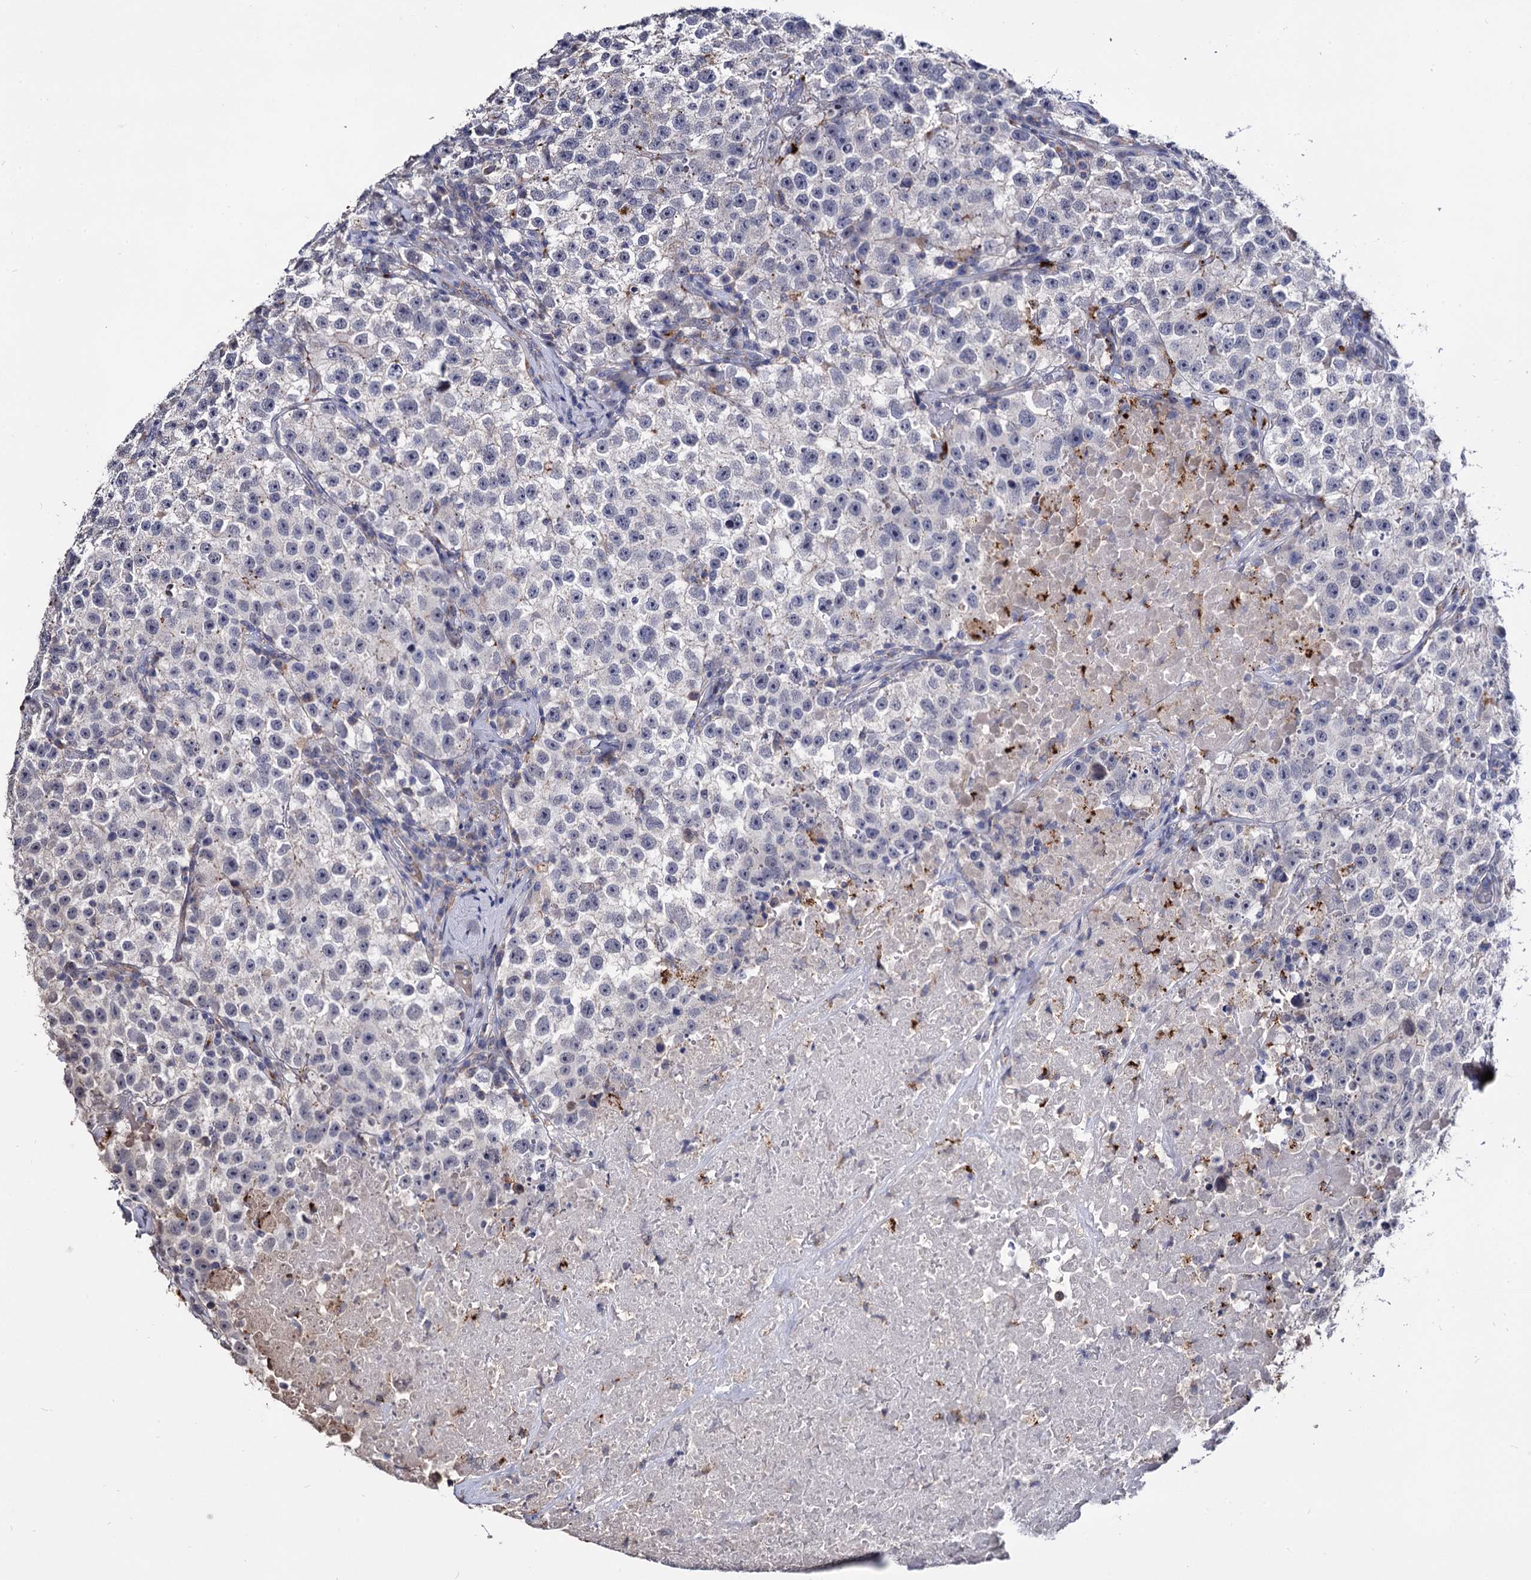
{"staining": {"intensity": "negative", "quantity": "none", "location": "none"}, "tissue": "testis cancer", "cell_type": "Tumor cells", "image_type": "cancer", "snomed": [{"axis": "morphology", "description": "Seminoma, NOS"}, {"axis": "topography", "description": "Testis"}], "caption": "This is an IHC micrograph of human seminoma (testis). There is no positivity in tumor cells.", "gene": "MICAL2", "patient": {"sex": "male", "age": 22}}